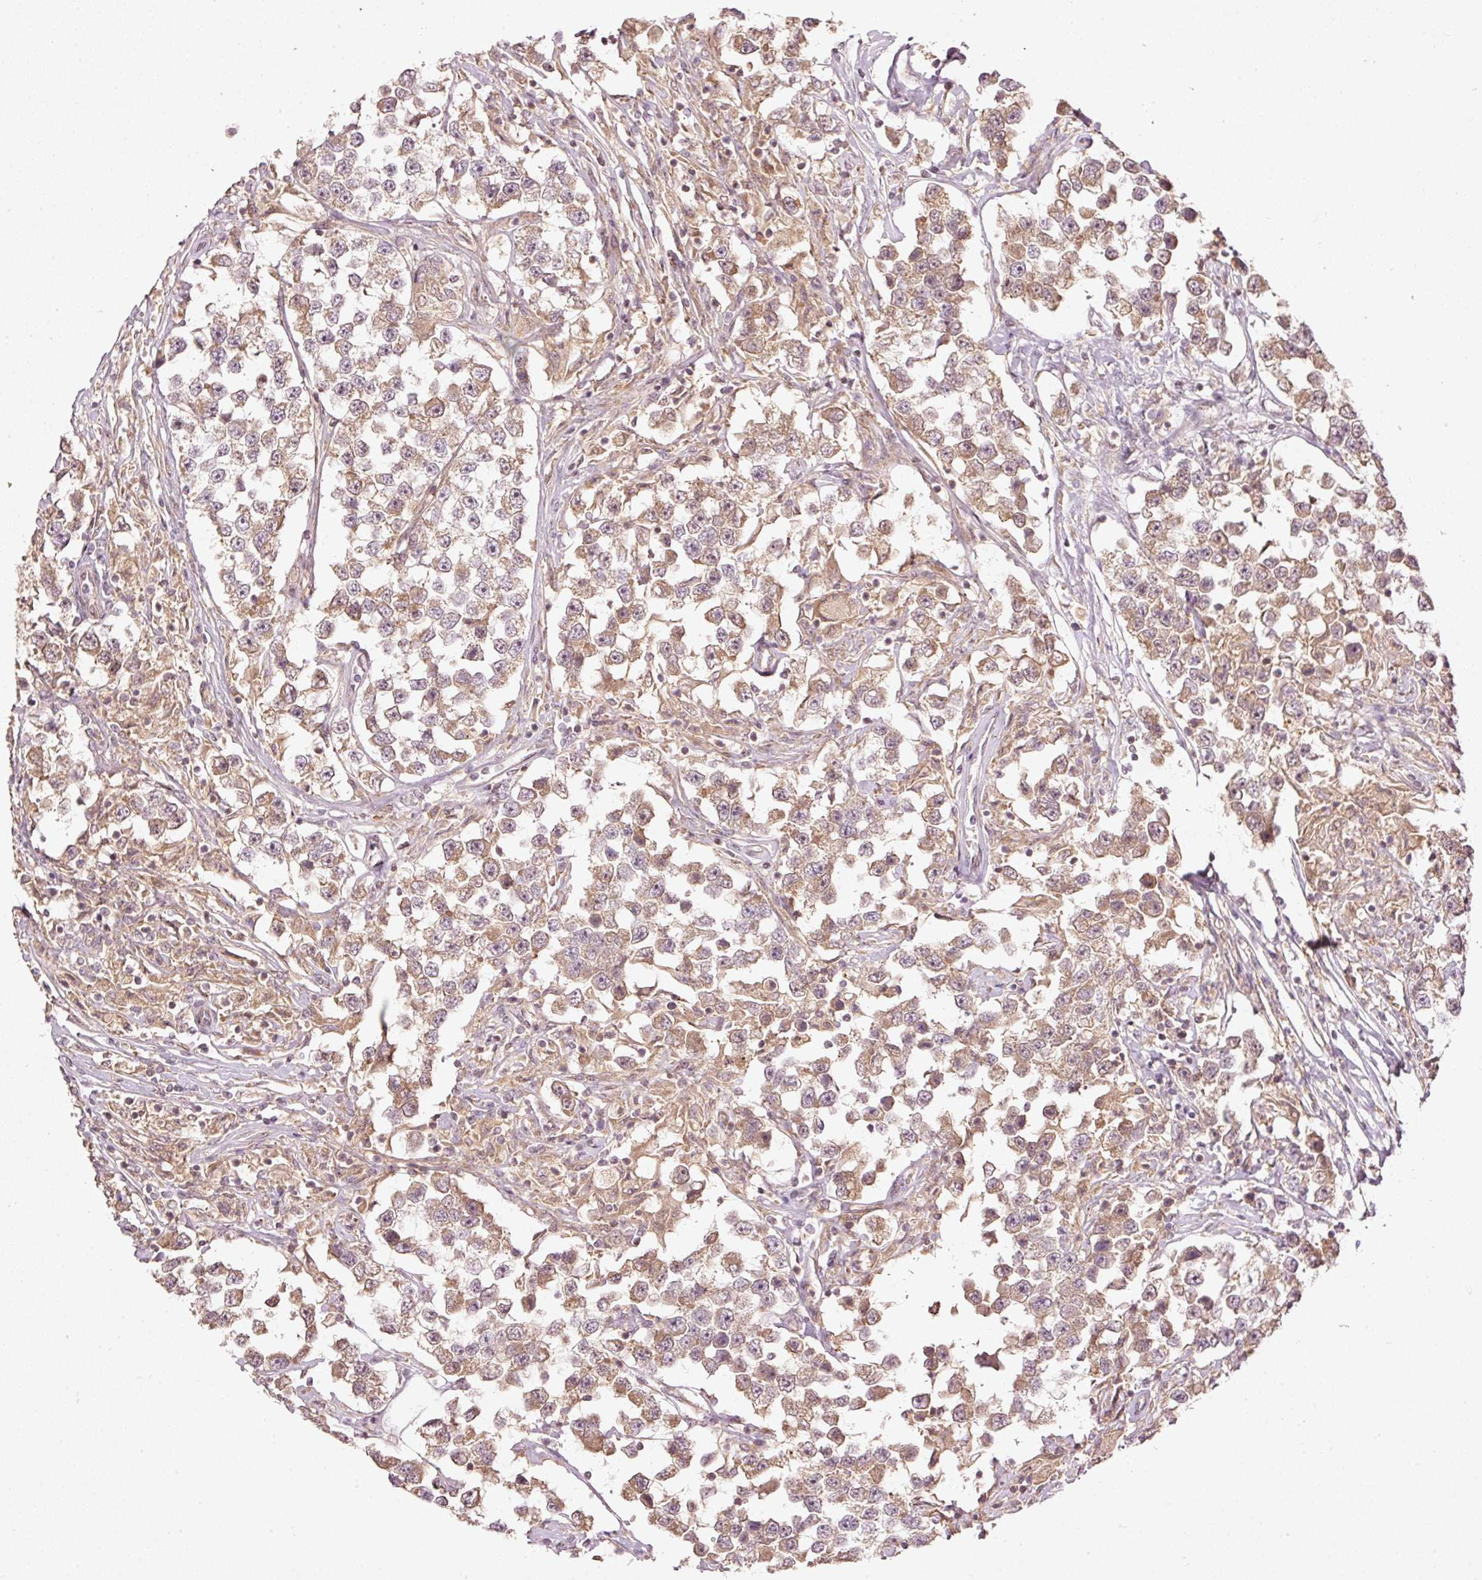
{"staining": {"intensity": "moderate", "quantity": ">75%", "location": "cytoplasmic/membranous"}, "tissue": "testis cancer", "cell_type": "Tumor cells", "image_type": "cancer", "snomed": [{"axis": "morphology", "description": "Seminoma, NOS"}, {"axis": "topography", "description": "Testis"}], "caption": "Testis seminoma stained with IHC demonstrates moderate cytoplasmic/membranous positivity in about >75% of tumor cells.", "gene": "PCDHB1", "patient": {"sex": "male", "age": 46}}